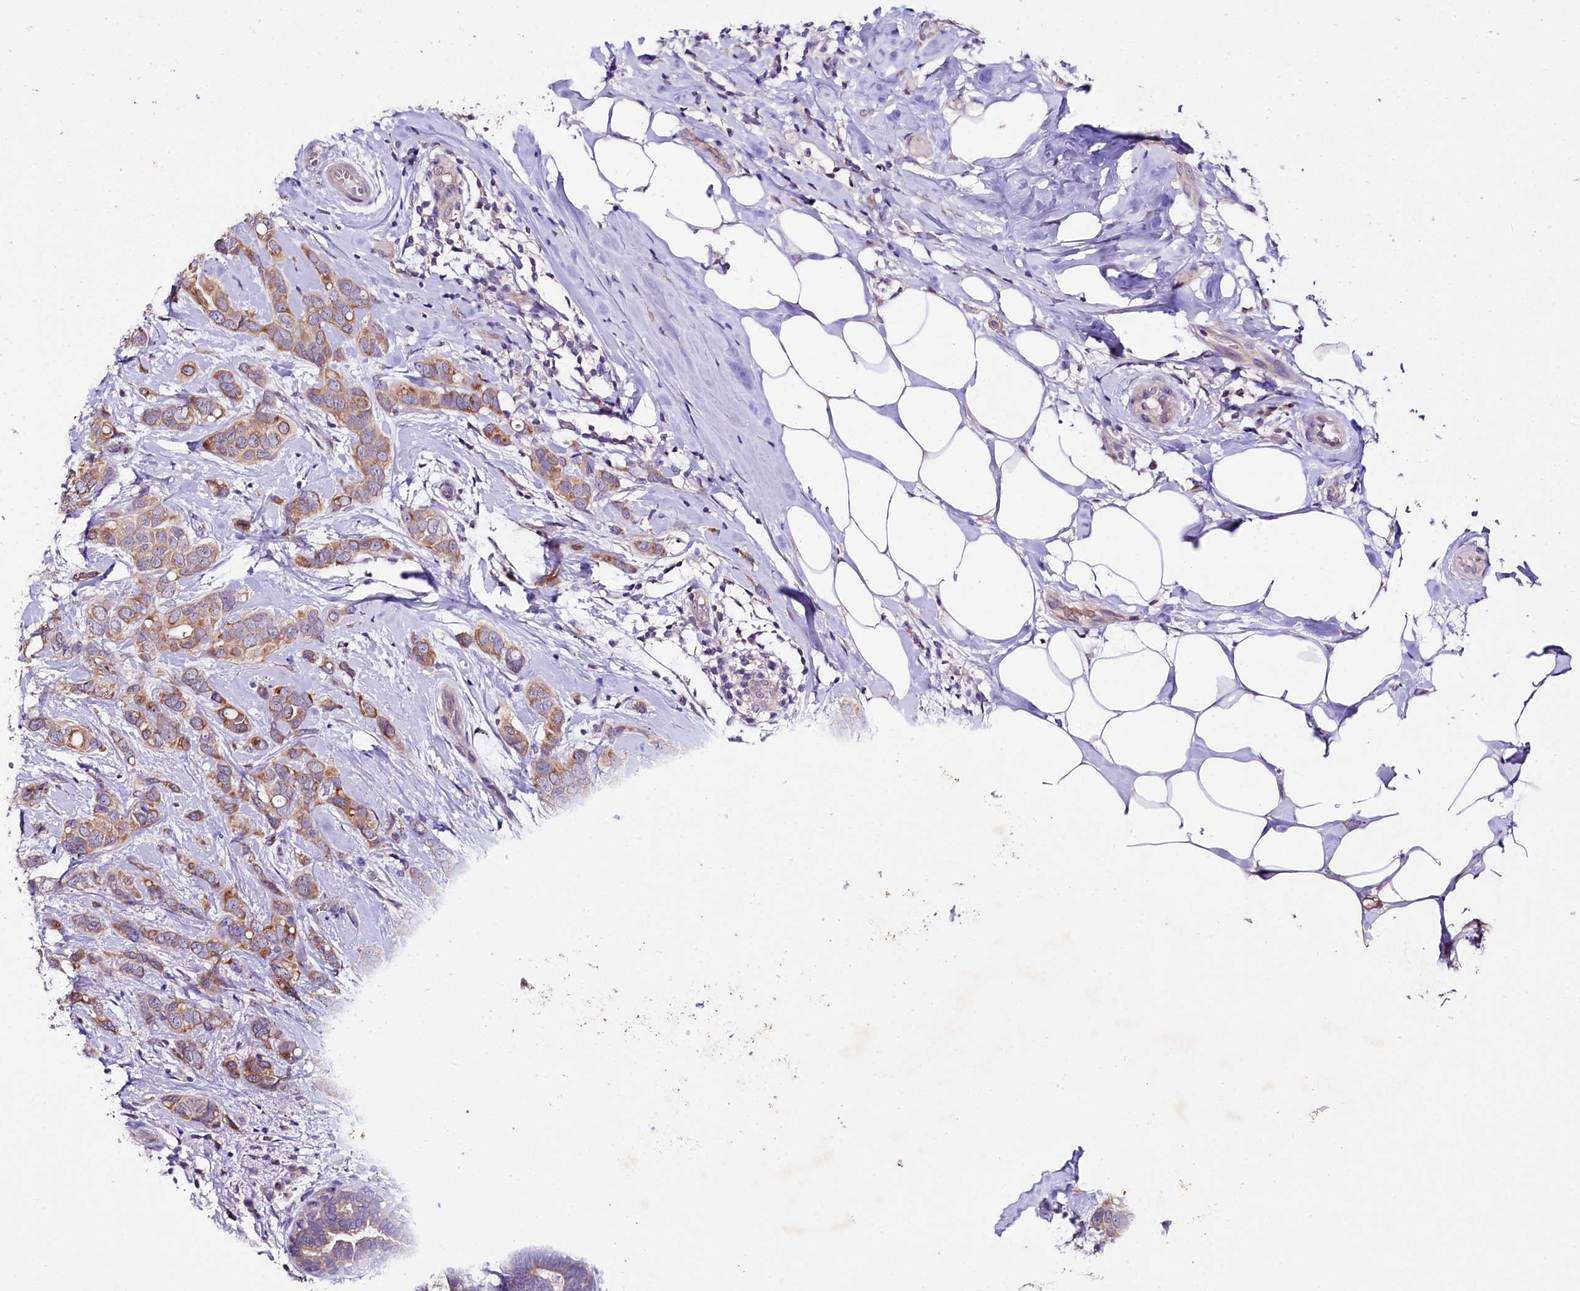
{"staining": {"intensity": "moderate", "quantity": ">75%", "location": "cytoplasmic/membranous"}, "tissue": "breast cancer", "cell_type": "Tumor cells", "image_type": "cancer", "snomed": [{"axis": "morphology", "description": "Lobular carcinoma"}, {"axis": "topography", "description": "Breast"}], "caption": "The histopathology image exhibits immunohistochemical staining of breast lobular carcinoma. There is moderate cytoplasmic/membranous positivity is appreciated in approximately >75% of tumor cells.", "gene": "CEP295", "patient": {"sex": "female", "age": 51}}